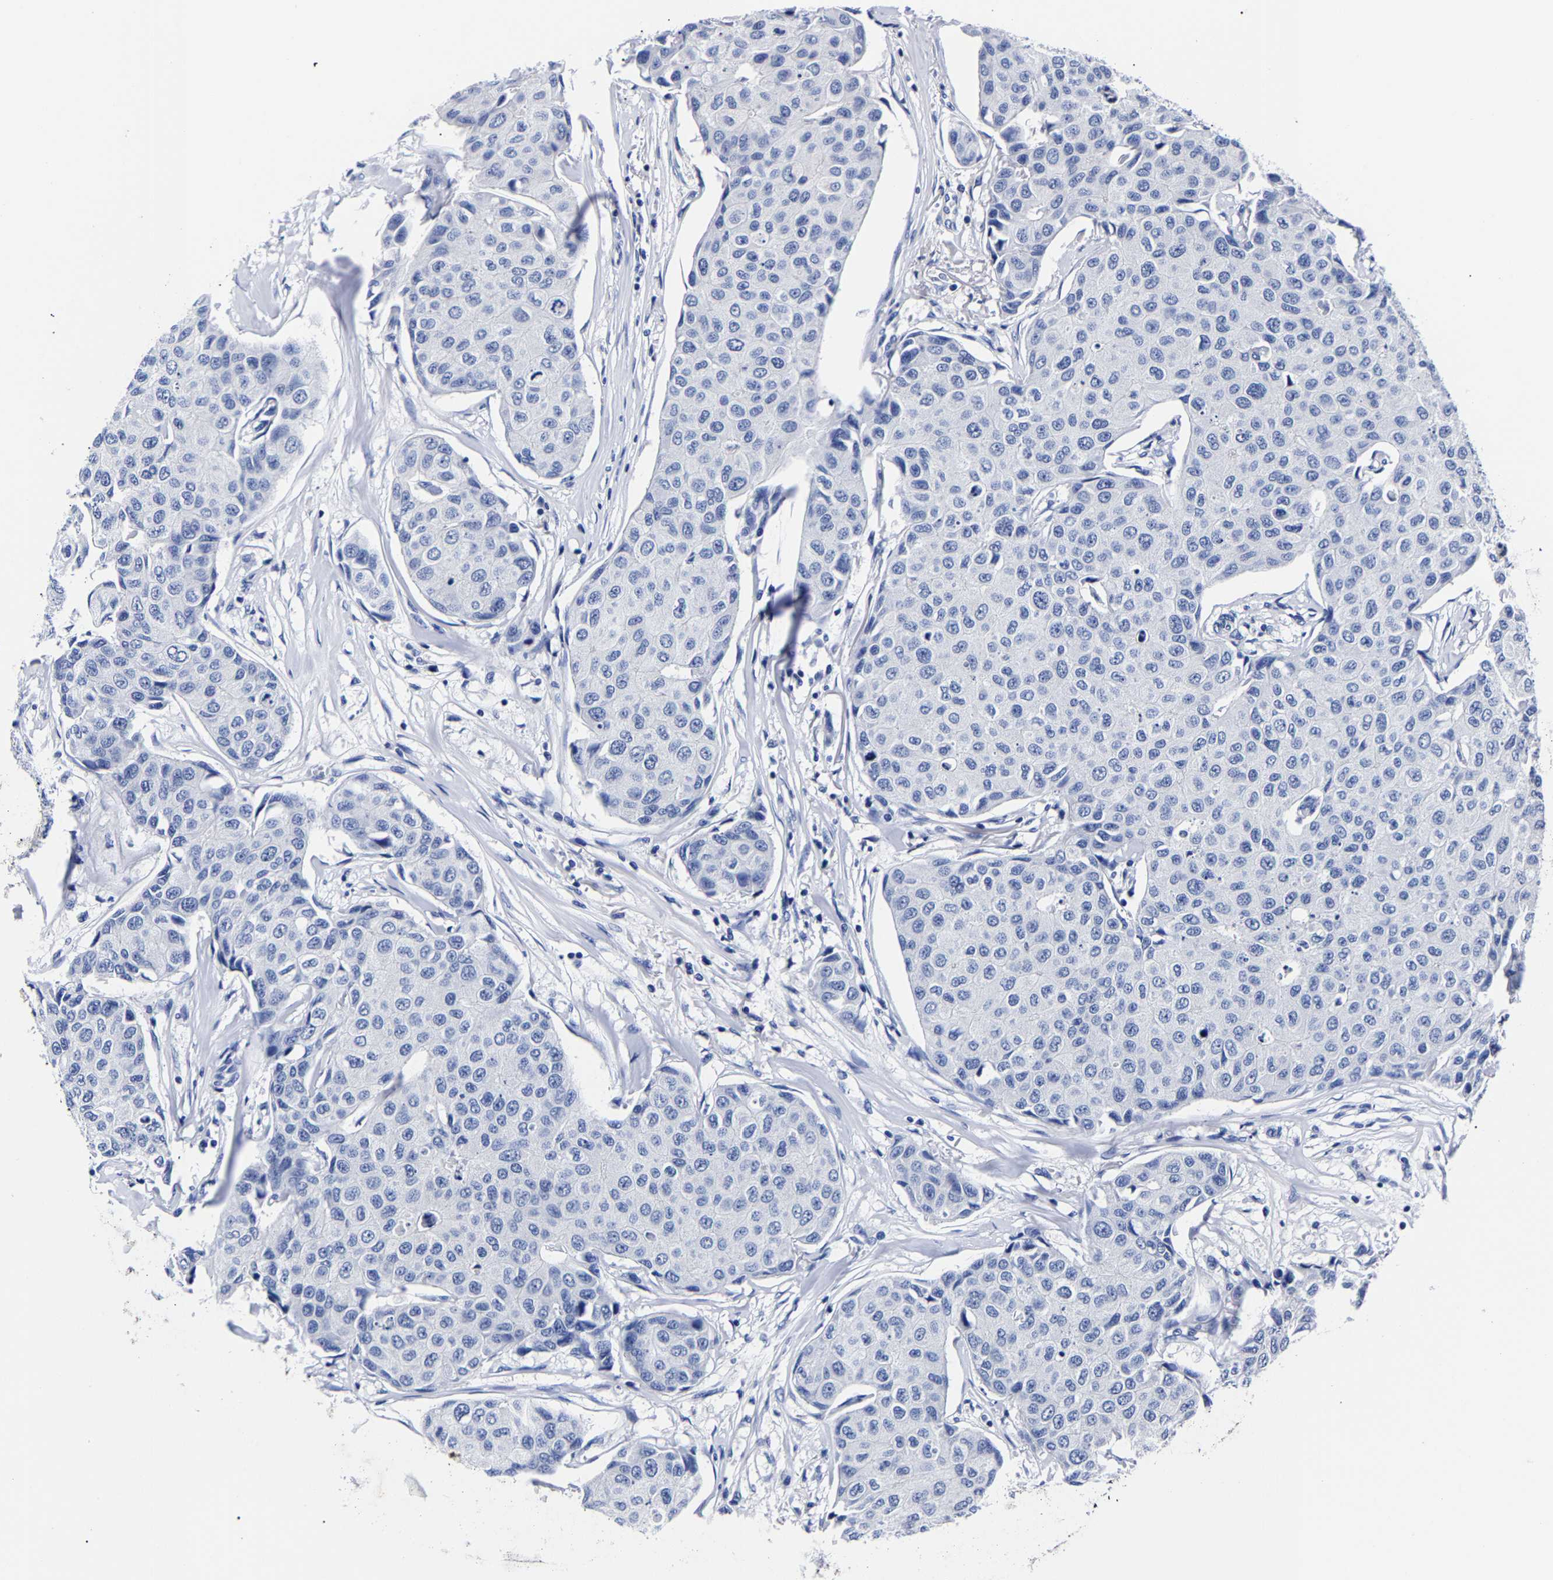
{"staining": {"intensity": "negative", "quantity": "none", "location": "none"}, "tissue": "breast cancer", "cell_type": "Tumor cells", "image_type": "cancer", "snomed": [{"axis": "morphology", "description": "Duct carcinoma"}, {"axis": "topography", "description": "Breast"}], "caption": "DAB (3,3'-diaminobenzidine) immunohistochemical staining of breast cancer (infiltrating ductal carcinoma) demonstrates no significant staining in tumor cells.", "gene": "CPA2", "patient": {"sex": "female", "age": 80}}